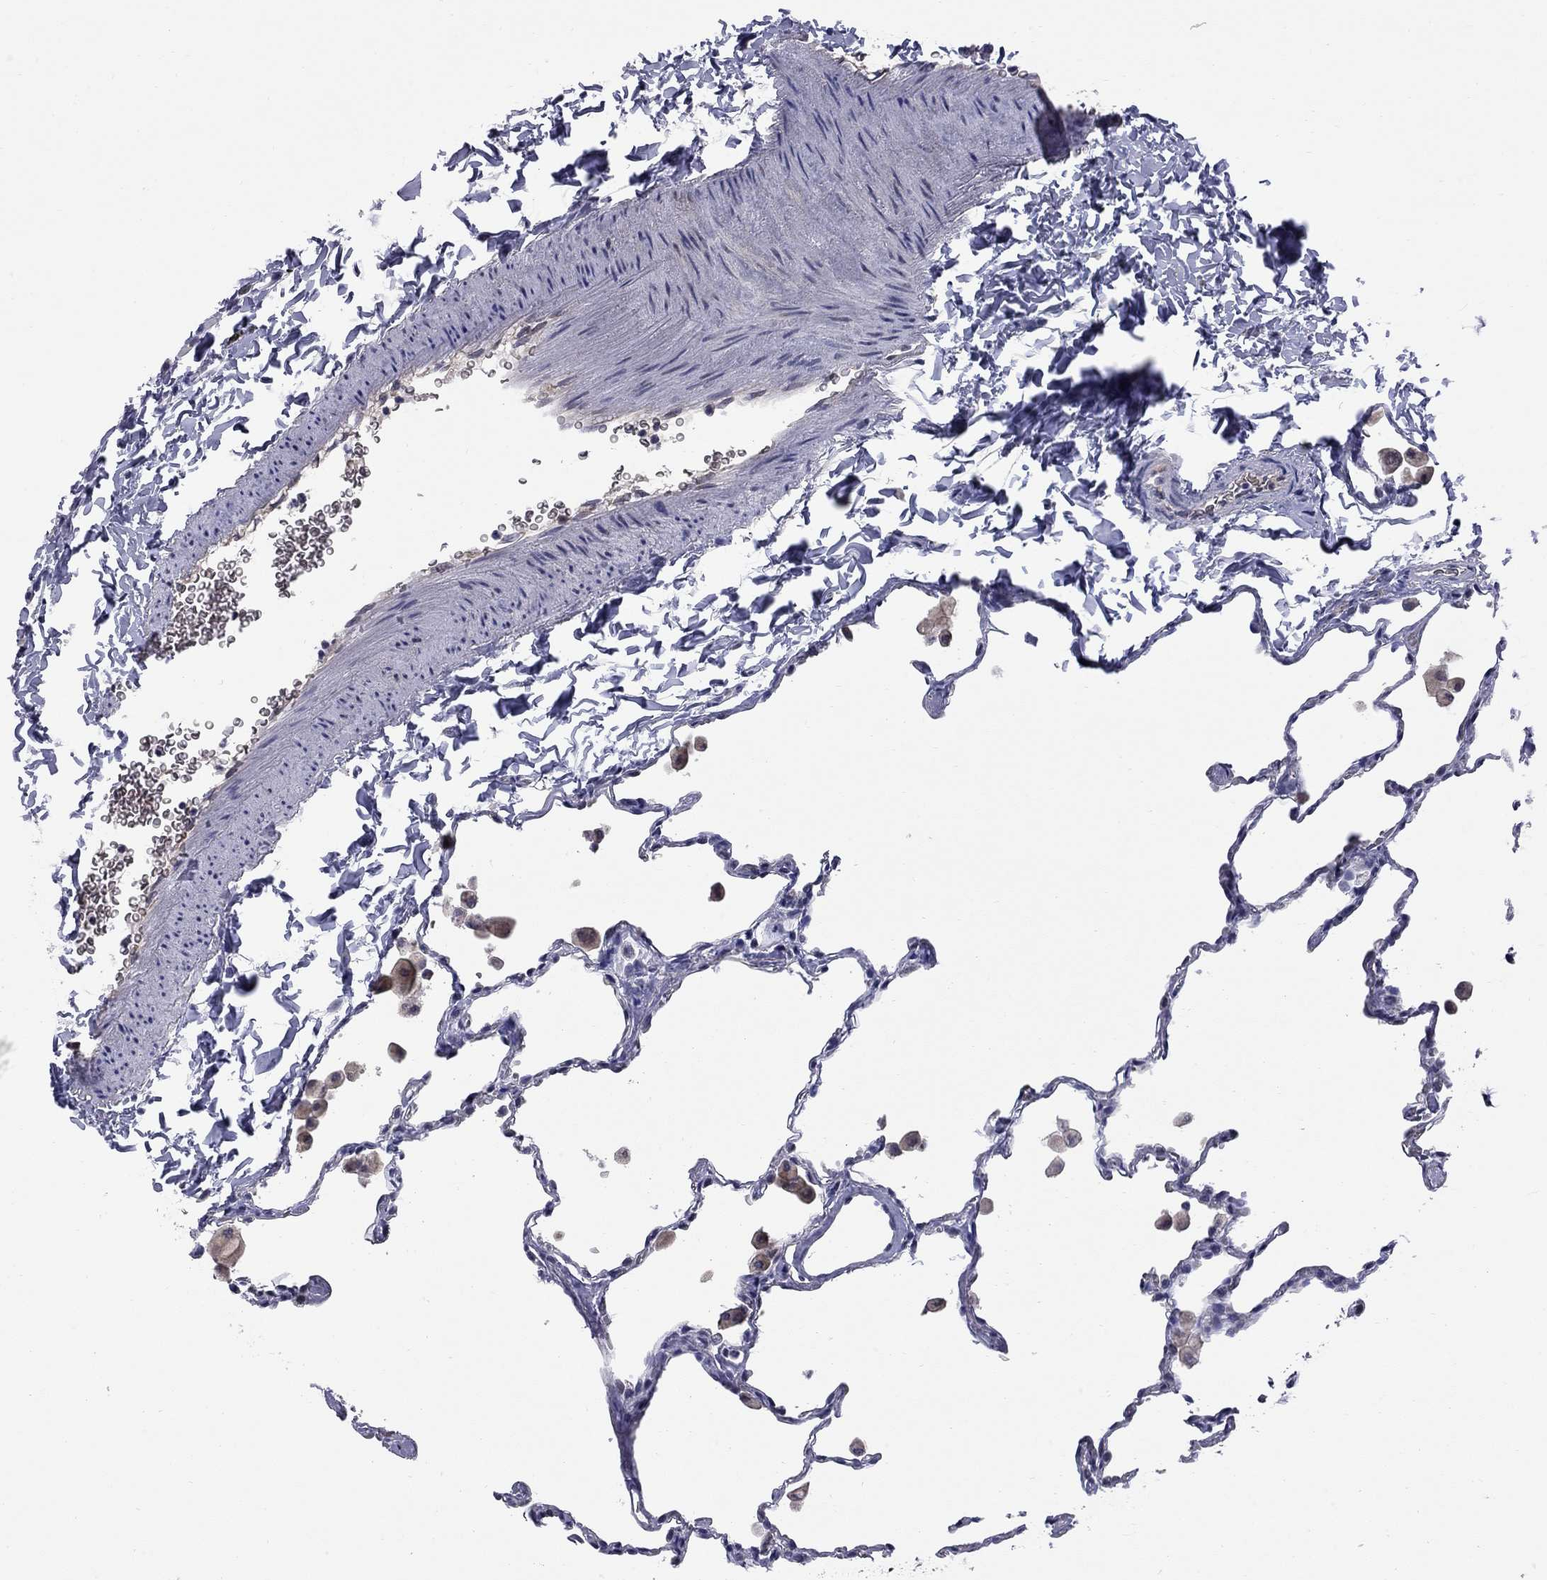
{"staining": {"intensity": "negative", "quantity": "none", "location": "none"}, "tissue": "lung", "cell_type": "Alveolar cells", "image_type": "normal", "snomed": [{"axis": "morphology", "description": "Normal tissue, NOS"}, {"axis": "topography", "description": "Lung"}], "caption": "IHC image of unremarkable lung: lung stained with DAB (3,3'-diaminobenzidine) reveals no significant protein staining in alveolar cells.", "gene": "HTR4", "patient": {"sex": "female", "age": 47}}